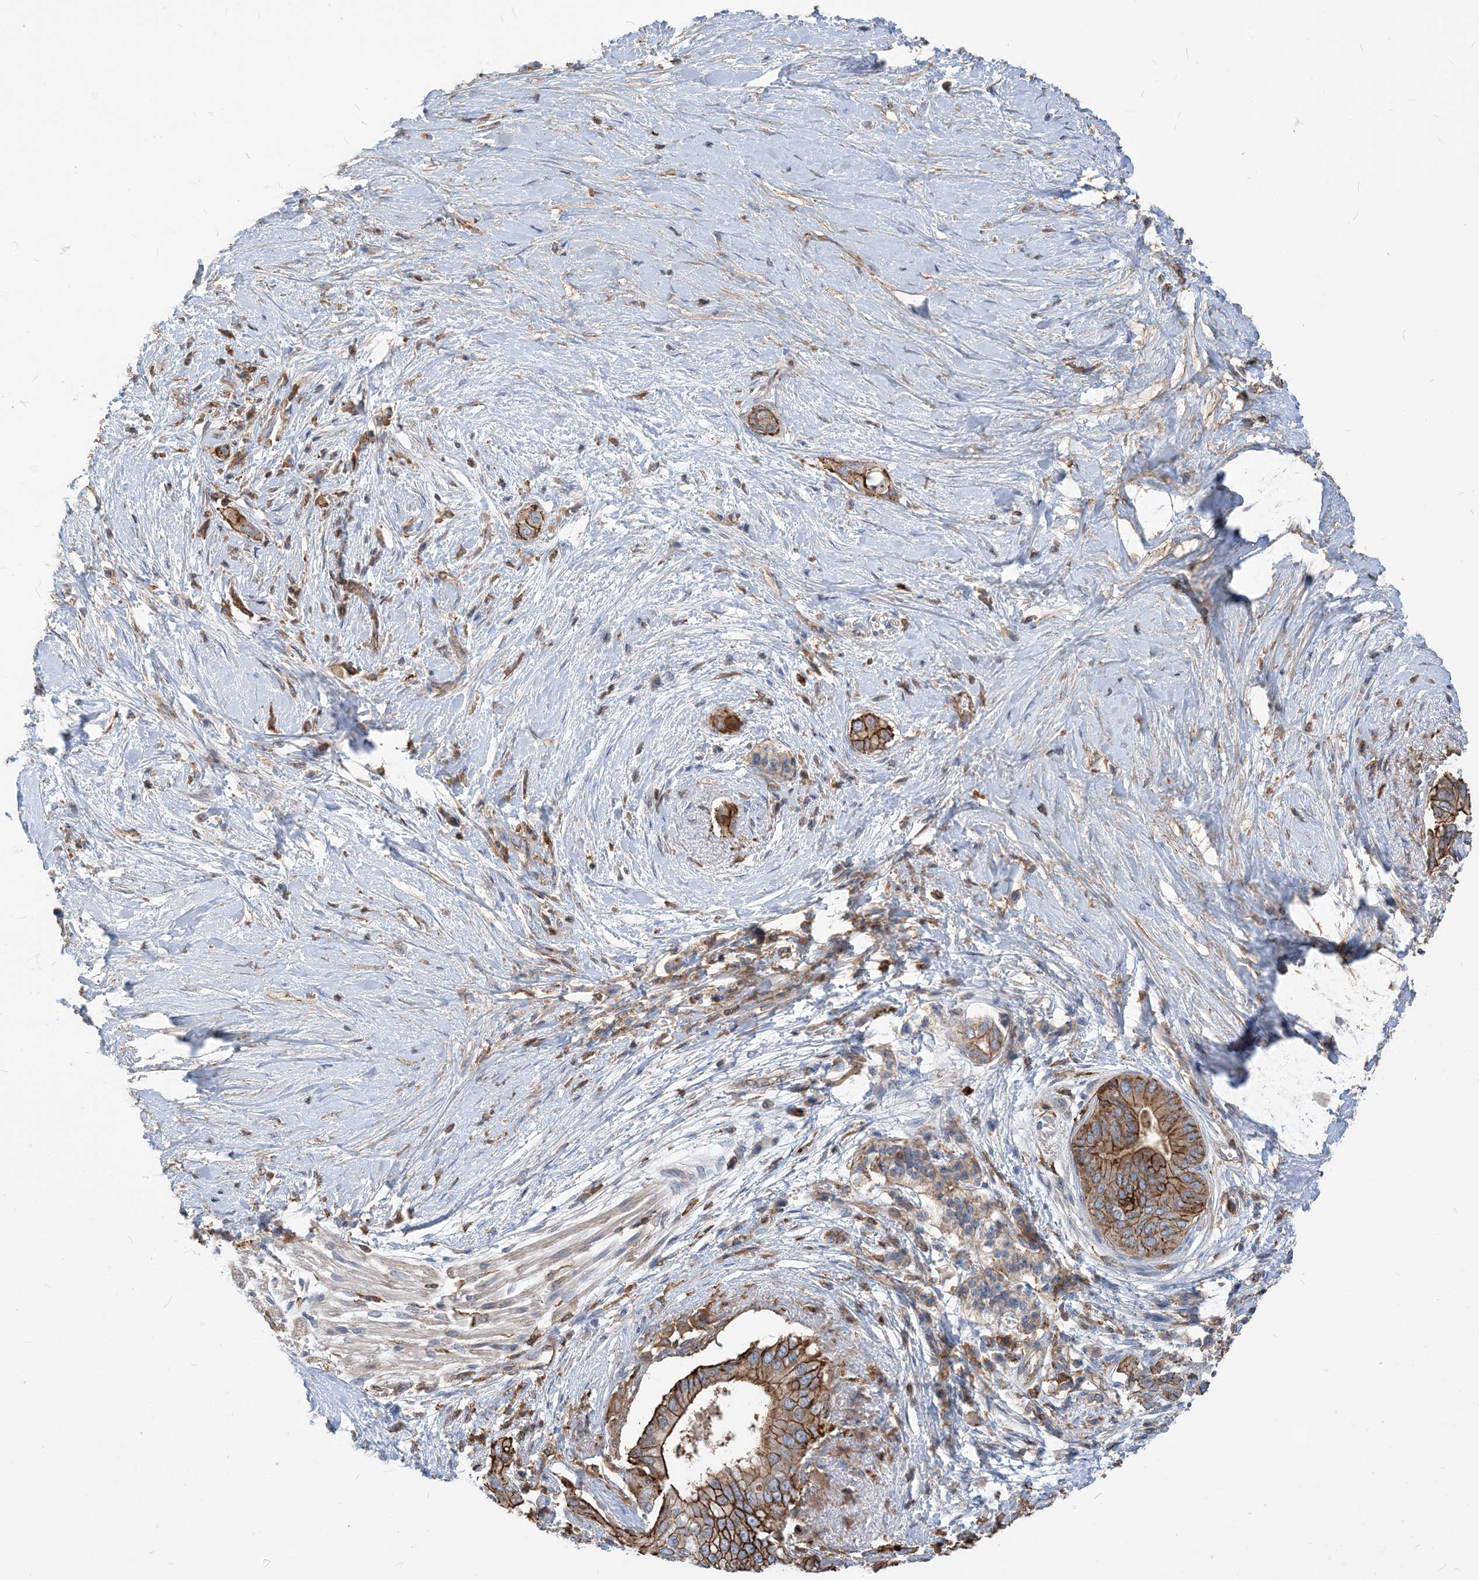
{"staining": {"intensity": "strong", "quantity": ">75%", "location": "cytoplasmic/membranous"}, "tissue": "pancreatic cancer", "cell_type": "Tumor cells", "image_type": "cancer", "snomed": [{"axis": "morphology", "description": "Normal tissue, NOS"}, {"axis": "morphology", "description": "Adenocarcinoma, NOS"}, {"axis": "topography", "description": "Pancreas"}, {"axis": "topography", "description": "Peripheral nerve tissue"}], "caption": "Protein positivity by IHC exhibits strong cytoplasmic/membranous expression in approximately >75% of tumor cells in pancreatic cancer. The staining was performed using DAB (3,3'-diaminobenzidine) to visualize the protein expression in brown, while the nuclei were stained in blue with hematoxylin (Magnification: 20x).", "gene": "PARVG", "patient": {"sex": "male", "age": 59}}